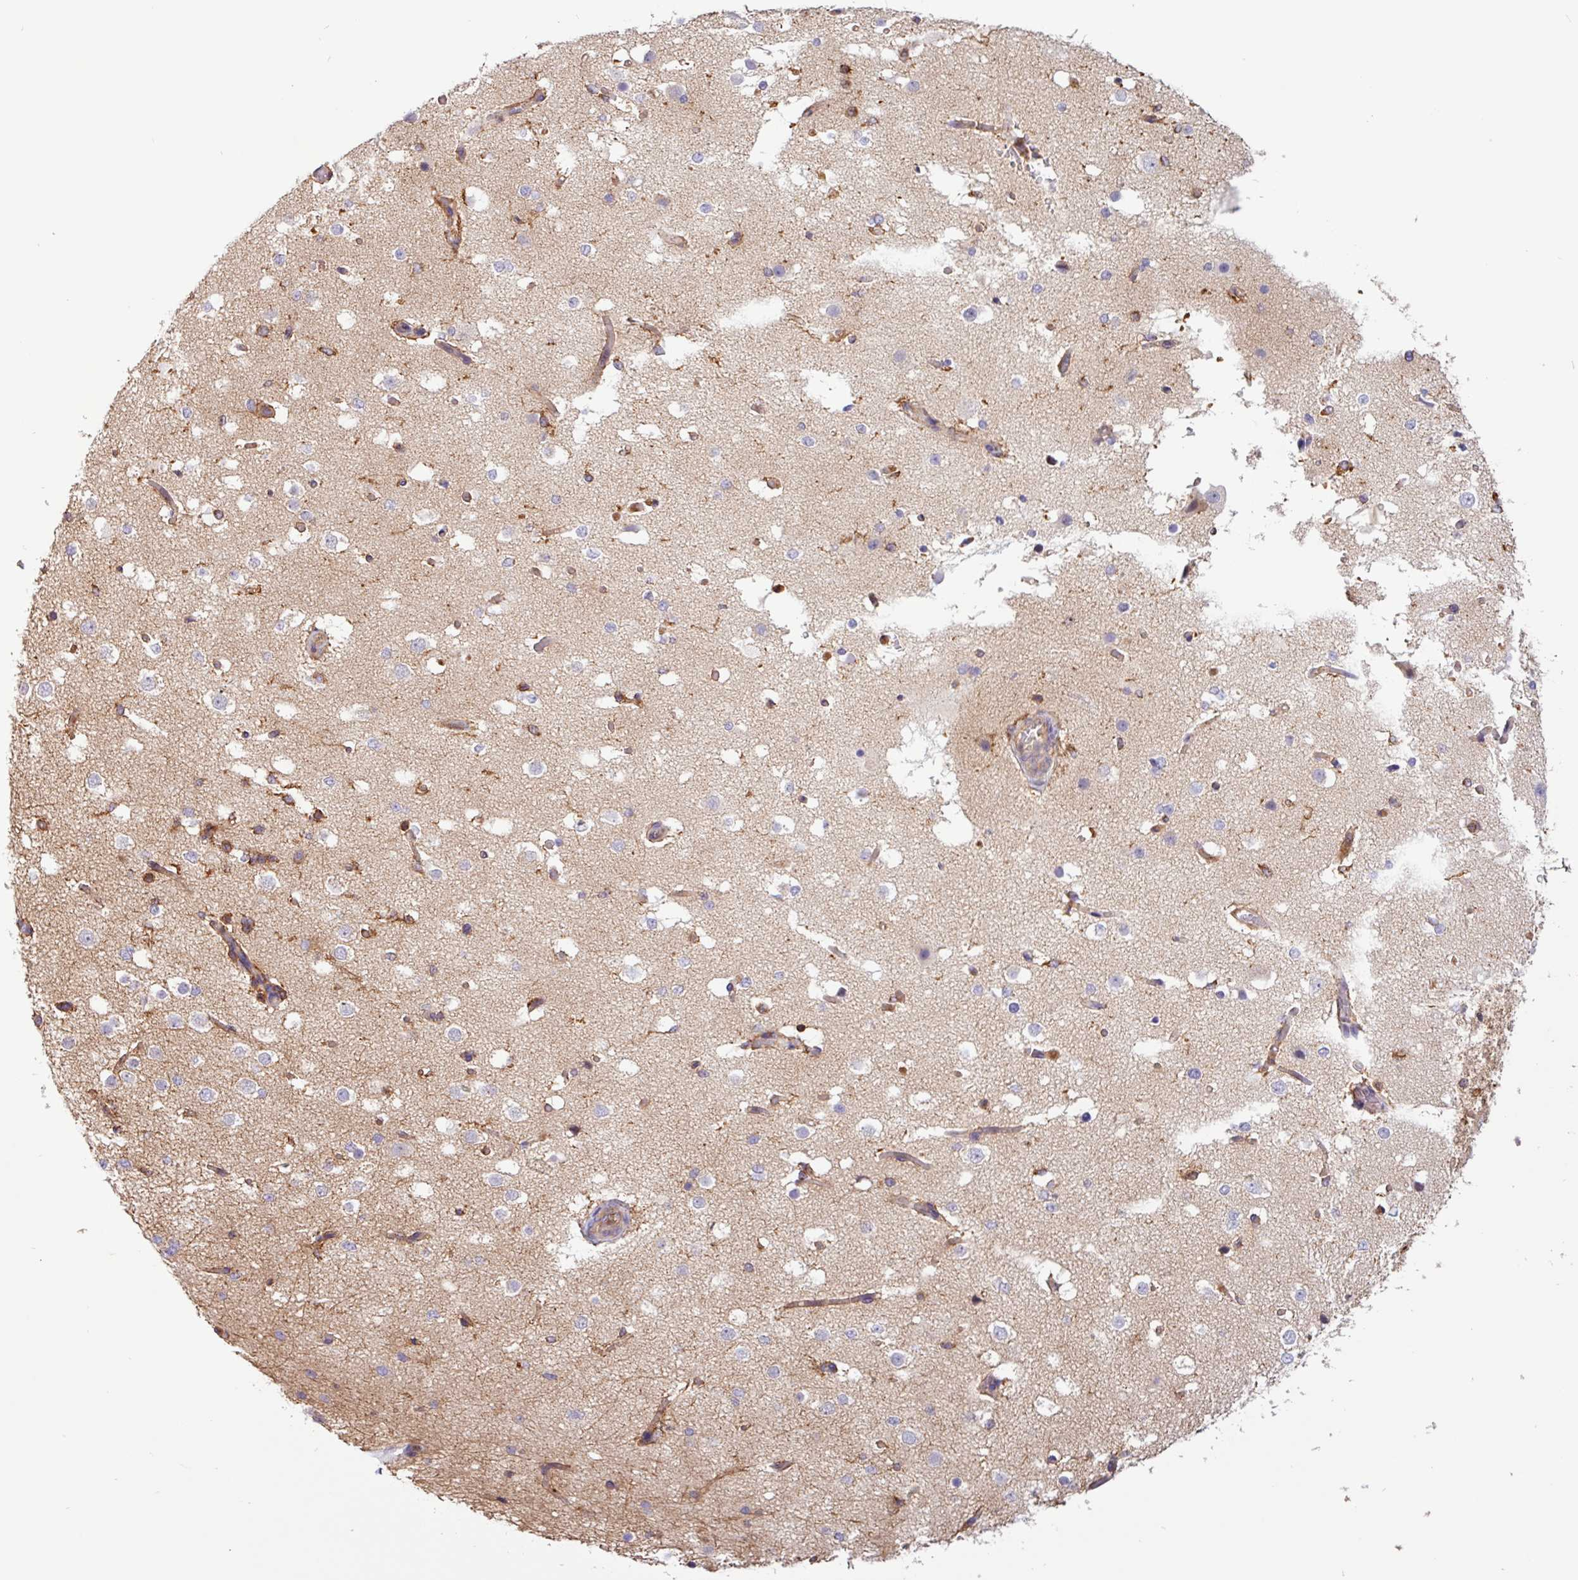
{"staining": {"intensity": "moderate", "quantity": ">75%", "location": "cytoplasmic/membranous"}, "tissue": "cerebral cortex", "cell_type": "Endothelial cells", "image_type": "normal", "snomed": [{"axis": "morphology", "description": "Normal tissue, NOS"}, {"axis": "morphology", "description": "Inflammation, NOS"}, {"axis": "topography", "description": "Cerebral cortex"}], "caption": "Protein analysis of unremarkable cerebral cortex exhibits moderate cytoplasmic/membranous expression in about >75% of endothelial cells. Using DAB (3,3'-diaminobenzidine) (brown) and hematoxylin (blue) stains, captured at high magnification using brightfield microscopy.", "gene": "ACTR3B", "patient": {"sex": "male", "age": 6}}